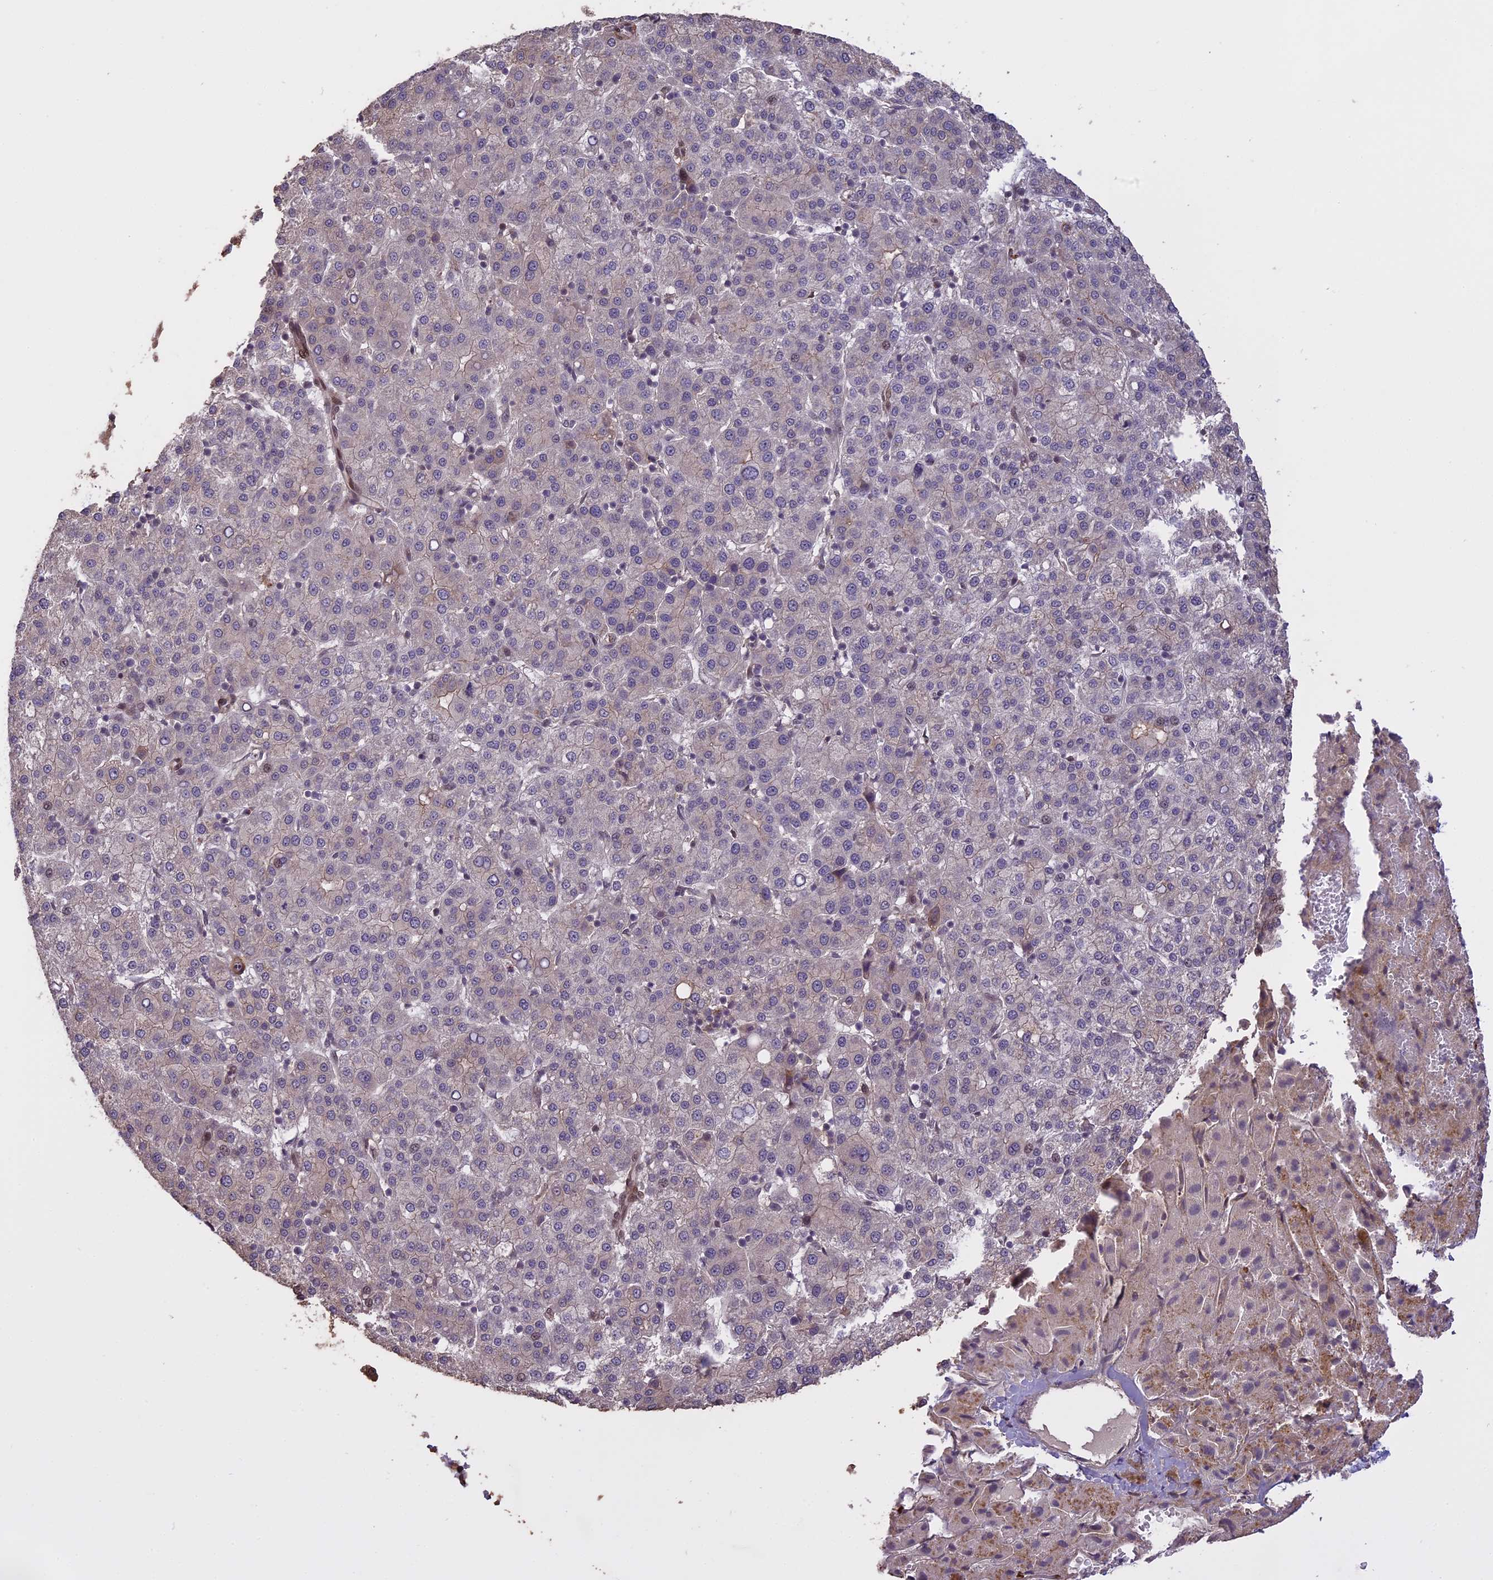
{"staining": {"intensity": "negative", "quantity": "none", "location": "none"}, "tissue": "liver cancer", "cell_type": "Tumor cells", "image_type": "cancer", "snomed": [{"axis": "morphology", "description": "Carcinoma, Hepatocellular, NOS"}, {"axis": "topography", "description": "Liver"}], "caption": "DAB (3,3'-diaminobenzidine) immunohistochemical staining of hepatocellular carcinoma (liver) demonstrates no significant positivity in tumor cells.", "gene": "PRELID2", "patient": {"sex": "female", "age": 58}}